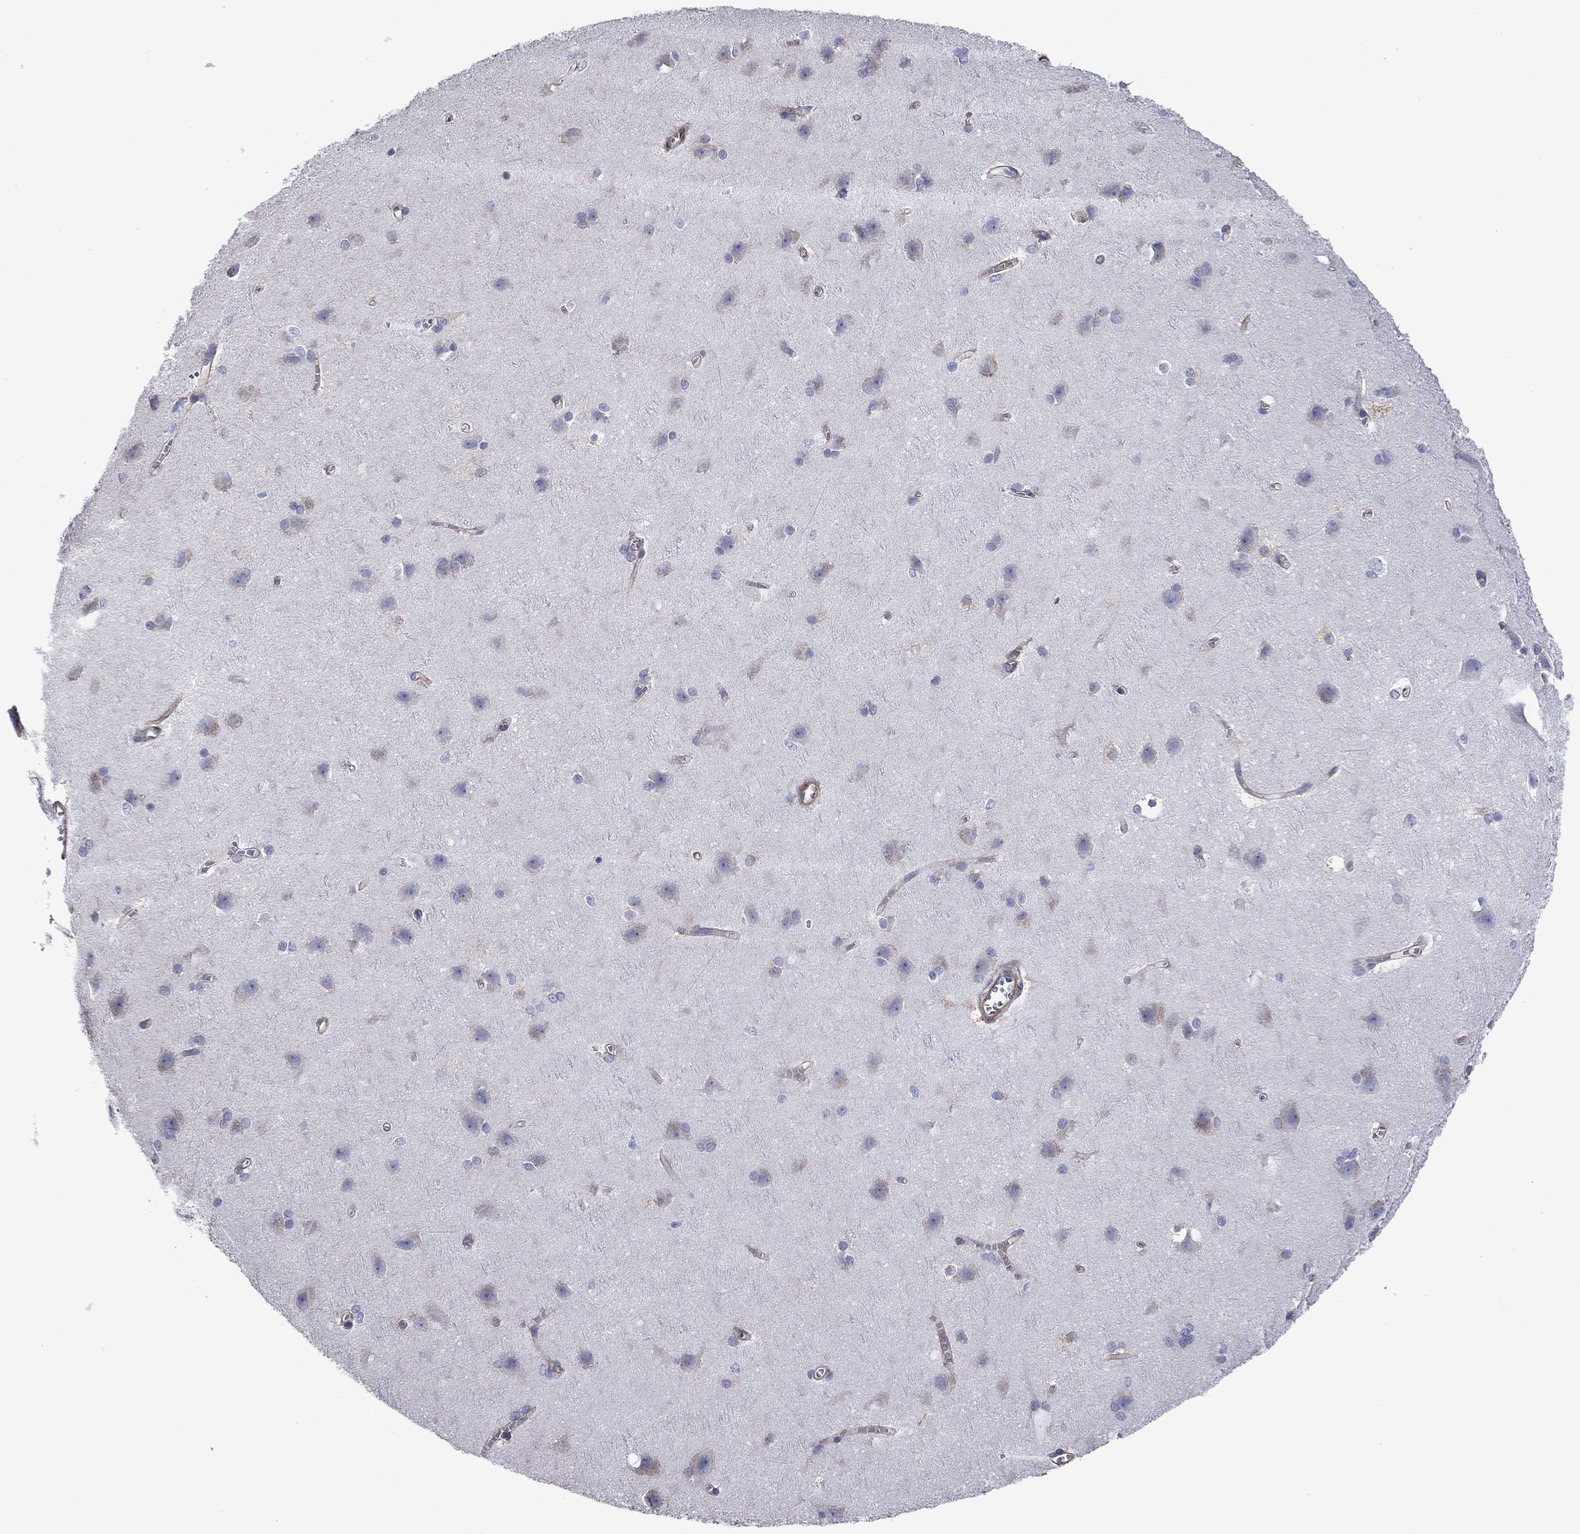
{"staining": {"intensity": "moderate", "quantity": "25%-75%", "location": "cytoplasmic/membranous"}, "tissue": "cerebral cortex", "cell_type": "Endothelial cells", "image_type": "normal", "snomed": [{"axis": "morphology", "description": "Normal tissue, NOS"}, {"axis": "topography", "description": "Cerebral cortex"}], "caption": "This photomicrograph exhibits immunohistochemistry (IHC) staining of unremarkable cerebral cortex, with medium moderate cytoplasmic/membranous expression in about 25%-75% of endothelial cells.", "gene": "HSPG2", "patient": {"sex": "male", "age": 37}}